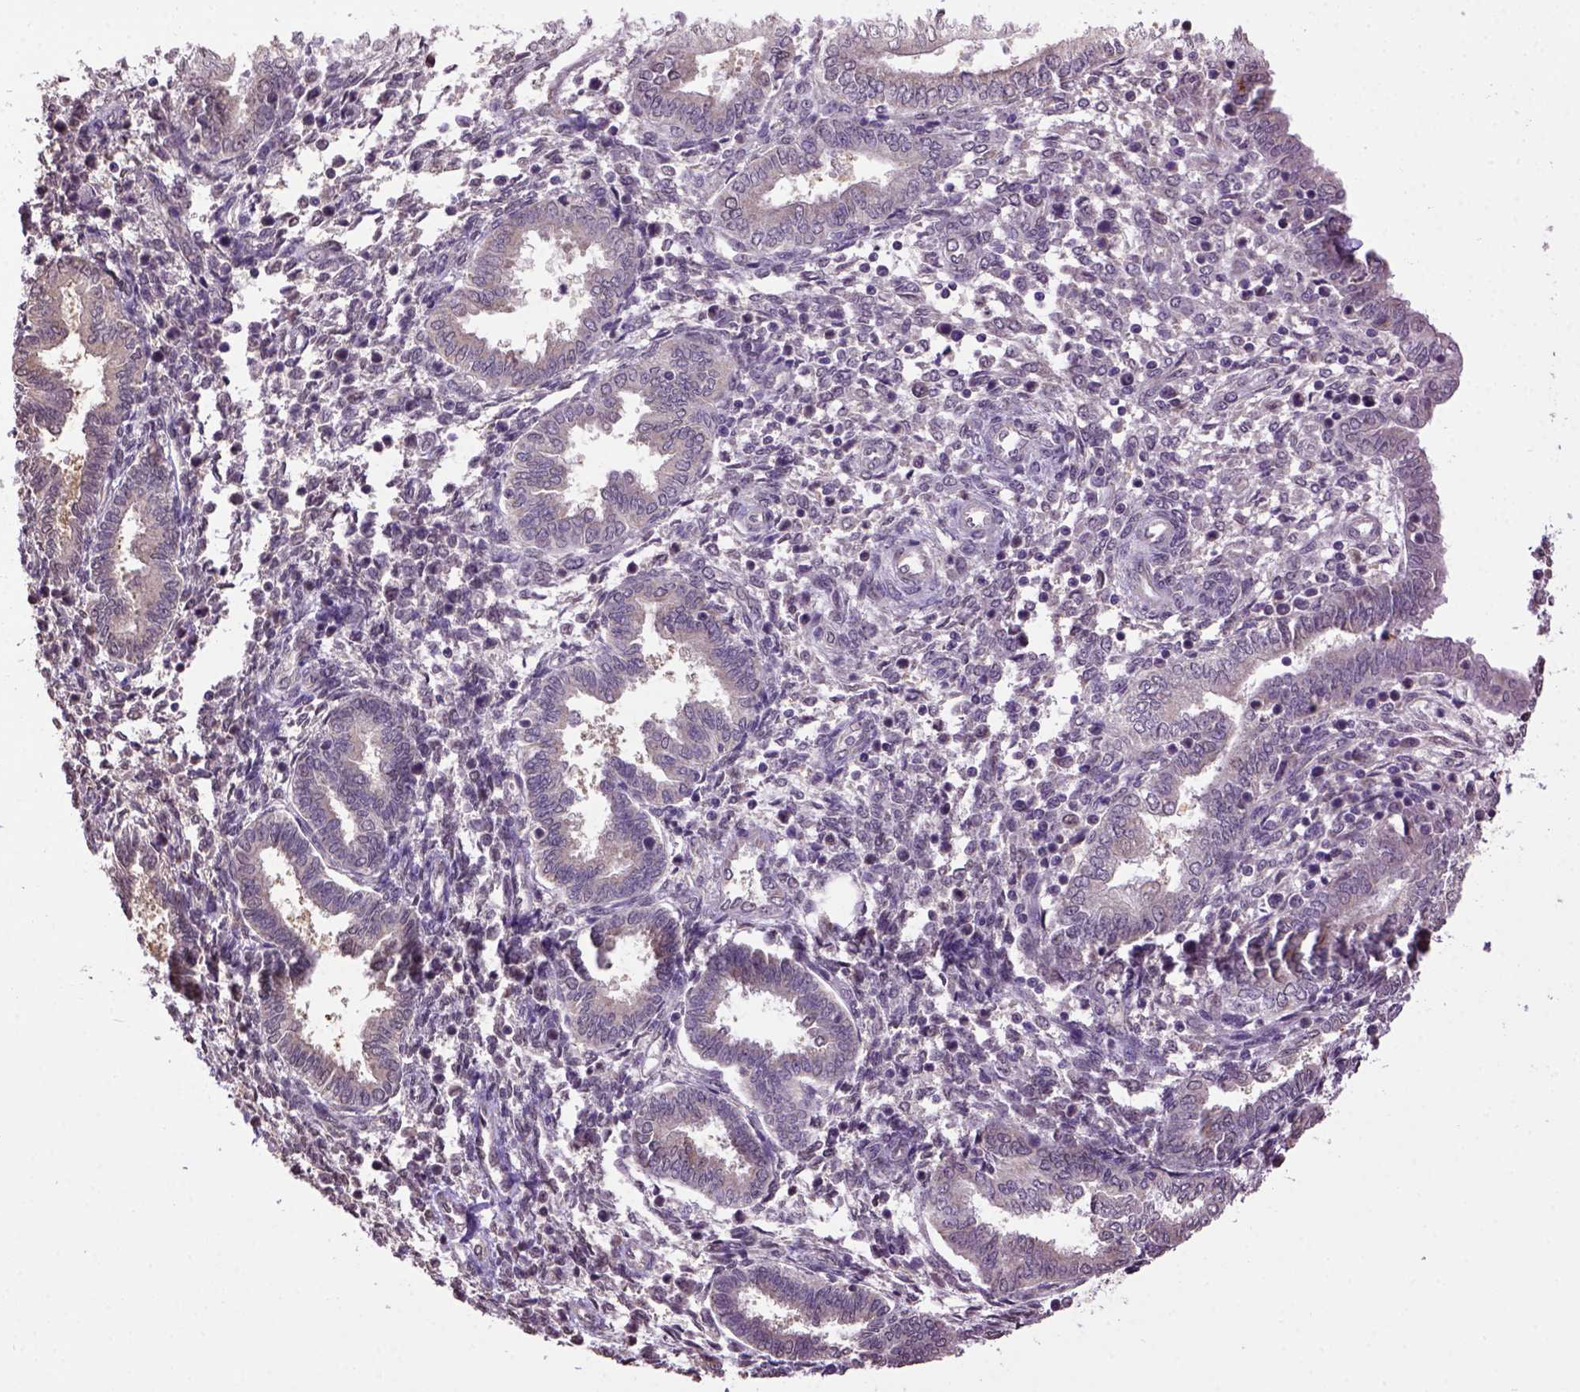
{"staining": {"intensity": "negative", "quantity": "none", "location": "none"}, "tissue": "endometrium", "cell_type": "Cells in endometrial stroma", "image_type": "normal", "snomed": [{"axis": "morphology", "description": "Normal tissue, NOS"}, {"axis": "topography", "description": "Endometrium"}], "caption": "Human endometrium stained for a protein using IHC reveals no positivity in cells in endometrial stroma.", "gene": "WDR17", "patient": {"sex": "female", "age": 42}}